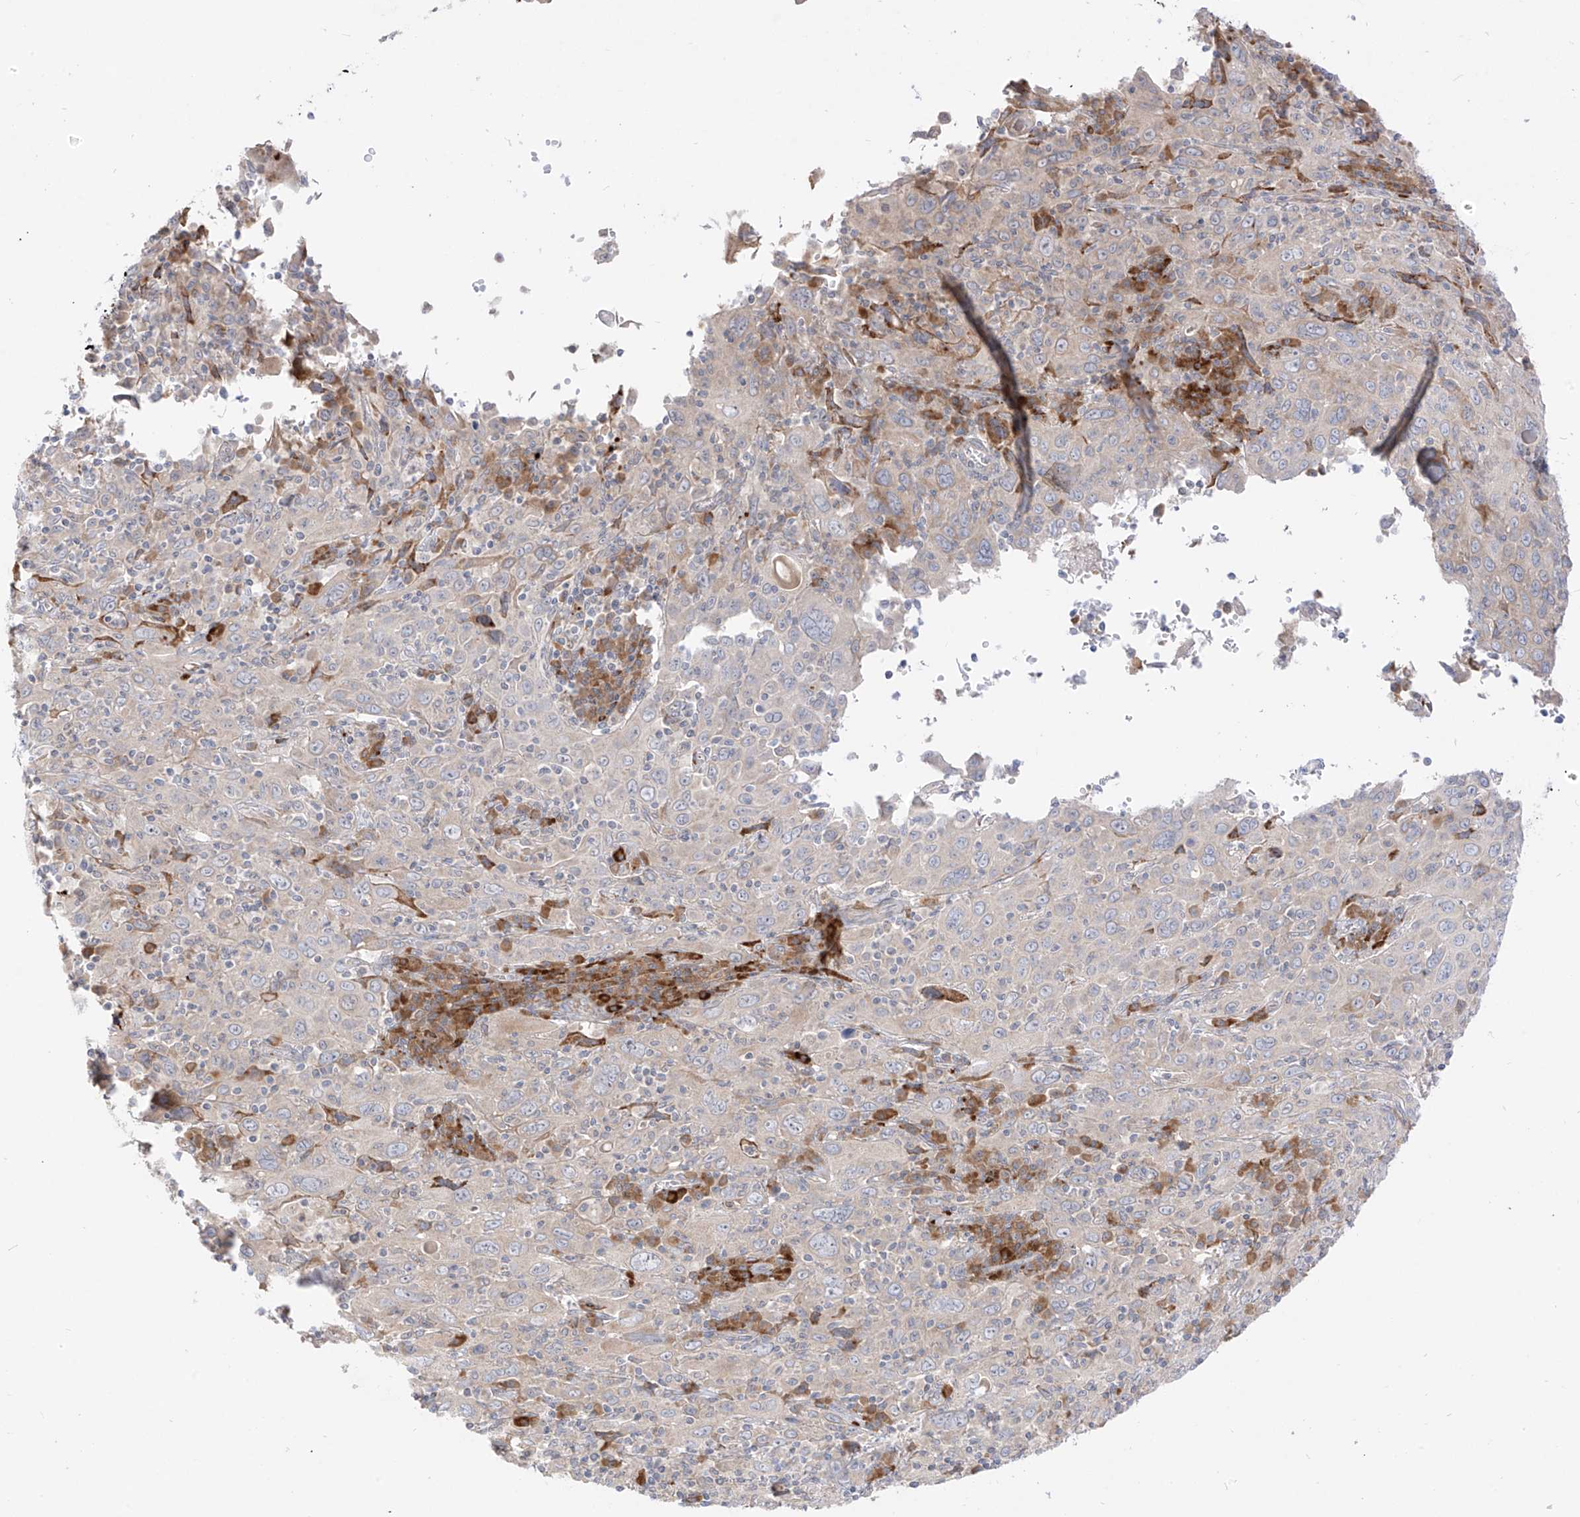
{"staining": {"intensity": "negative", "quantity": "none", "location": "none"}, "tissue": "cervical cancer", "cell_type": "Tumor cells", "image_type": "cancer", "snomed": [{"axis": "morphology", "description": "Squamous cell carcinoma, NOS"}, {"axis": "topography", "description": "Cervix"}], "caption": "Immunohistochemical staining of human squamous cell carcinoma (cervical) shows no significant expression in tumor cells.", "gene": "SYTL3", "patient": {"sex": "female", "age": 46}}